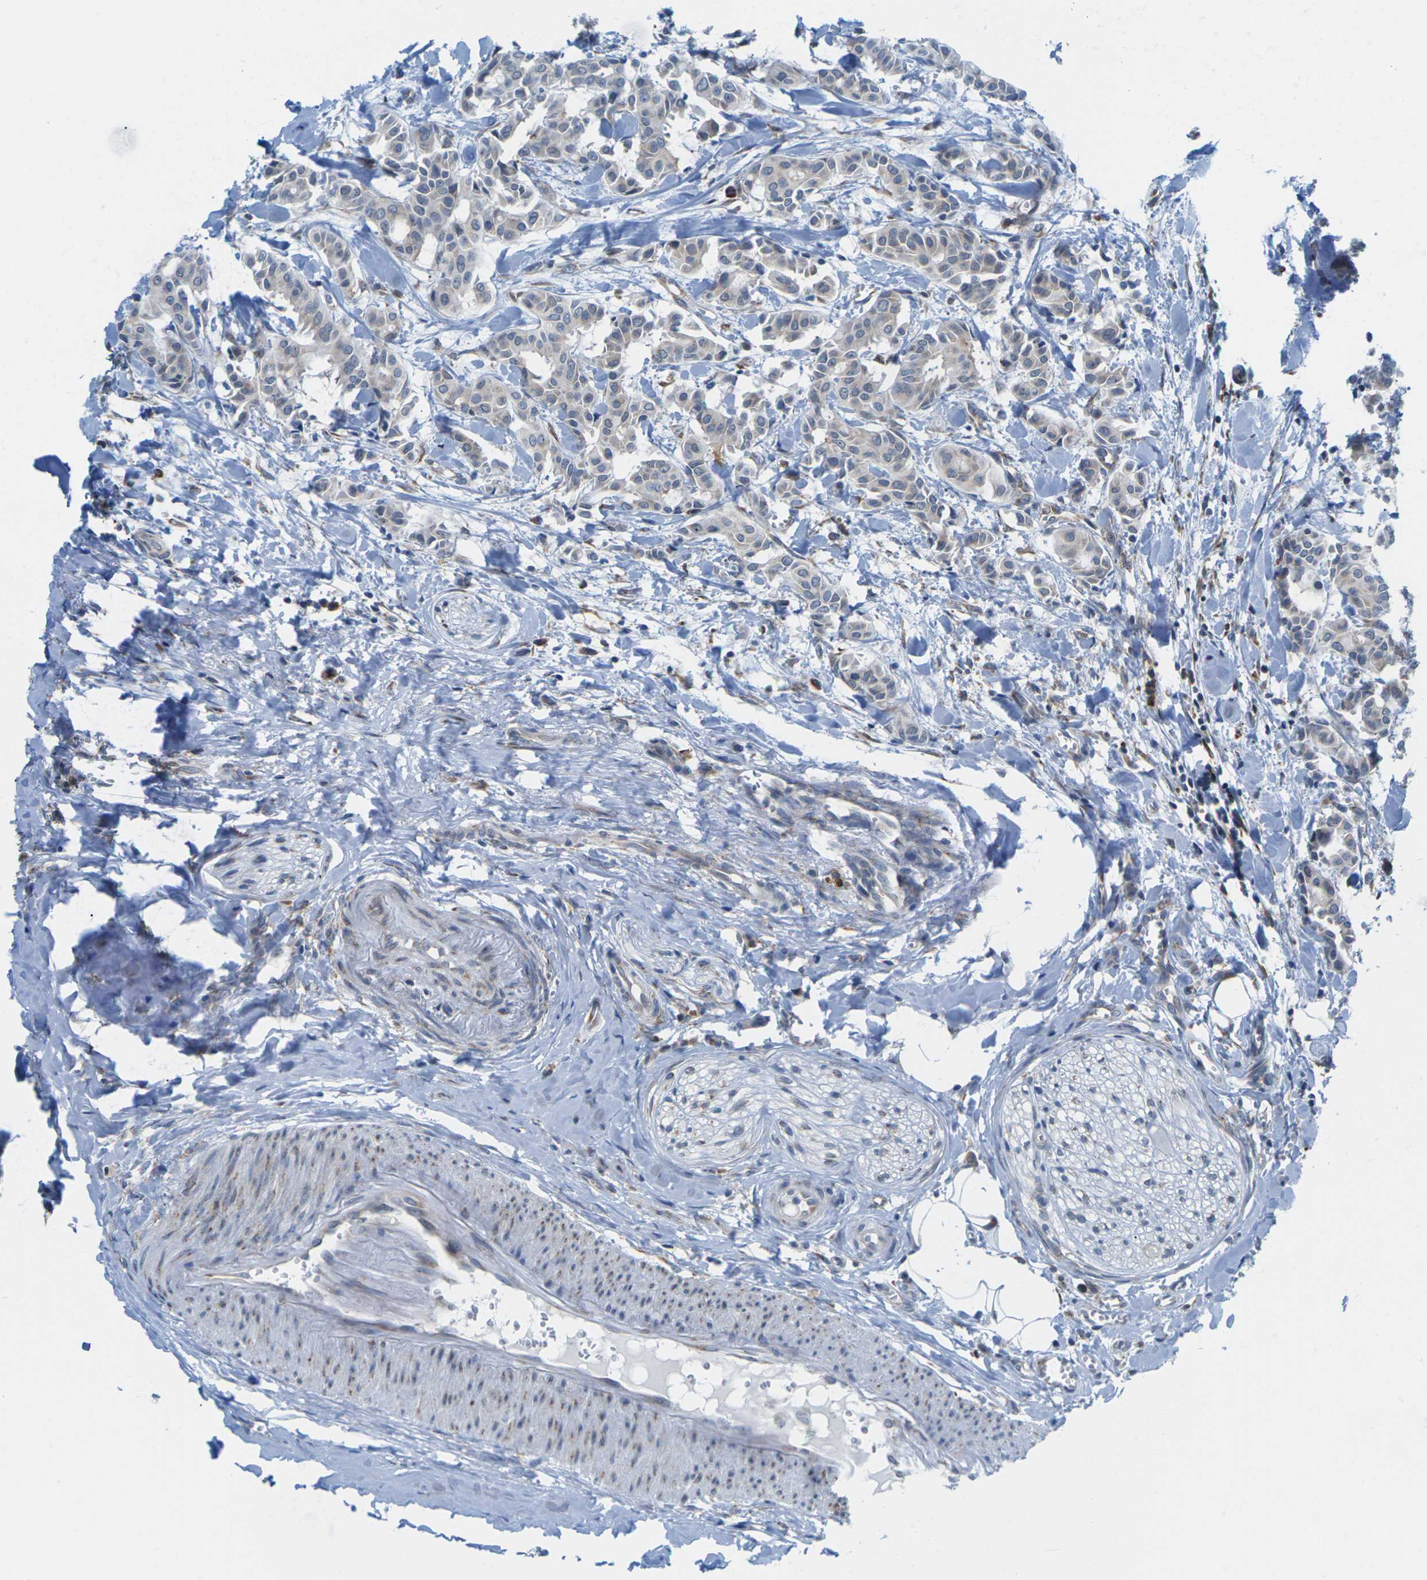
{"staining": {"intensity": "negative", "quantity": "none", "location": "none"}, "tissue": "head and neck cancer", "cell_type": "Tumor cells", "image_type": "cancer", "snomed": [{"axis": "morphology", "description": "Adenocarcinoma, NOS"}, {"axis": "topography", "description": "Salivary gland"}, {"axis": "topography", "description": "Head-Neck"}], "caption": "Immunohistochemical staining of human head and neck cancer (adenocarcinoma) displays no significant staining in tumor cells. The staining is performed using DAB (3,3'-diaminobenzidine) brown chromogen with nuclei counter-stained in using hematoxylin.", "gene": "PDZK1IP1", "patient": {"sex": "female", "age": 59}}